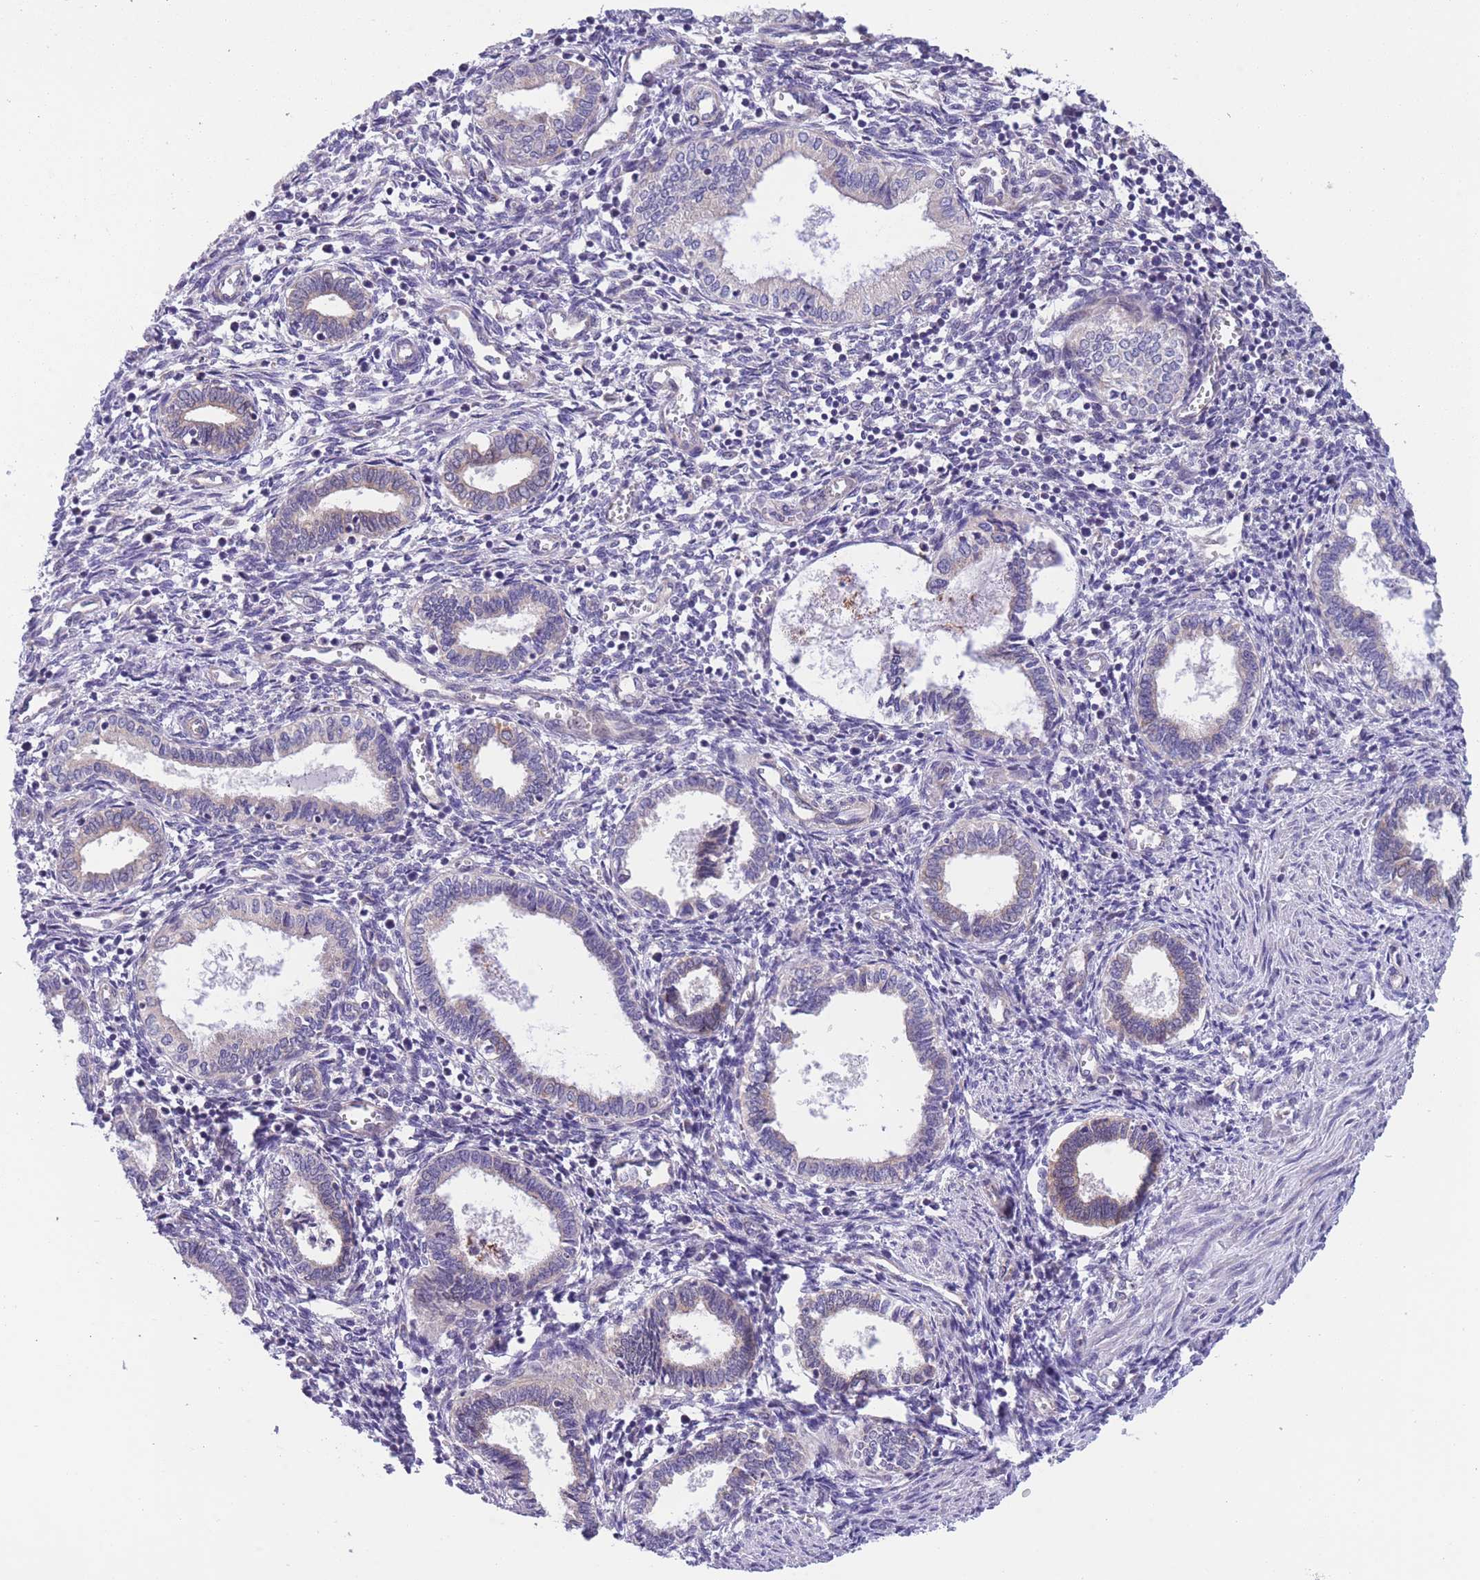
{"staining": {"intensity": "negative", "quantity": "none", "location": "none"}, "tissue": "endometrium", "cell_type": "Cells in endometrial stroma", "image_type": "normal", "snomed": [{"axis": "morphology", "description": "Normal tissue, NOS"}, {"axis": "topography", "description": "Endometrium"}], "caption": "The histopathology image reveals no significant staining in cells in endometrial stroma of endometrium. (DAB (3,3'-diaminobenzidine) immunohistochemistry (IHC) visualized using brightfield microscopy, high magnification).", "gene": "WWOX", "patient": {"sex": "female", "age": 37}}